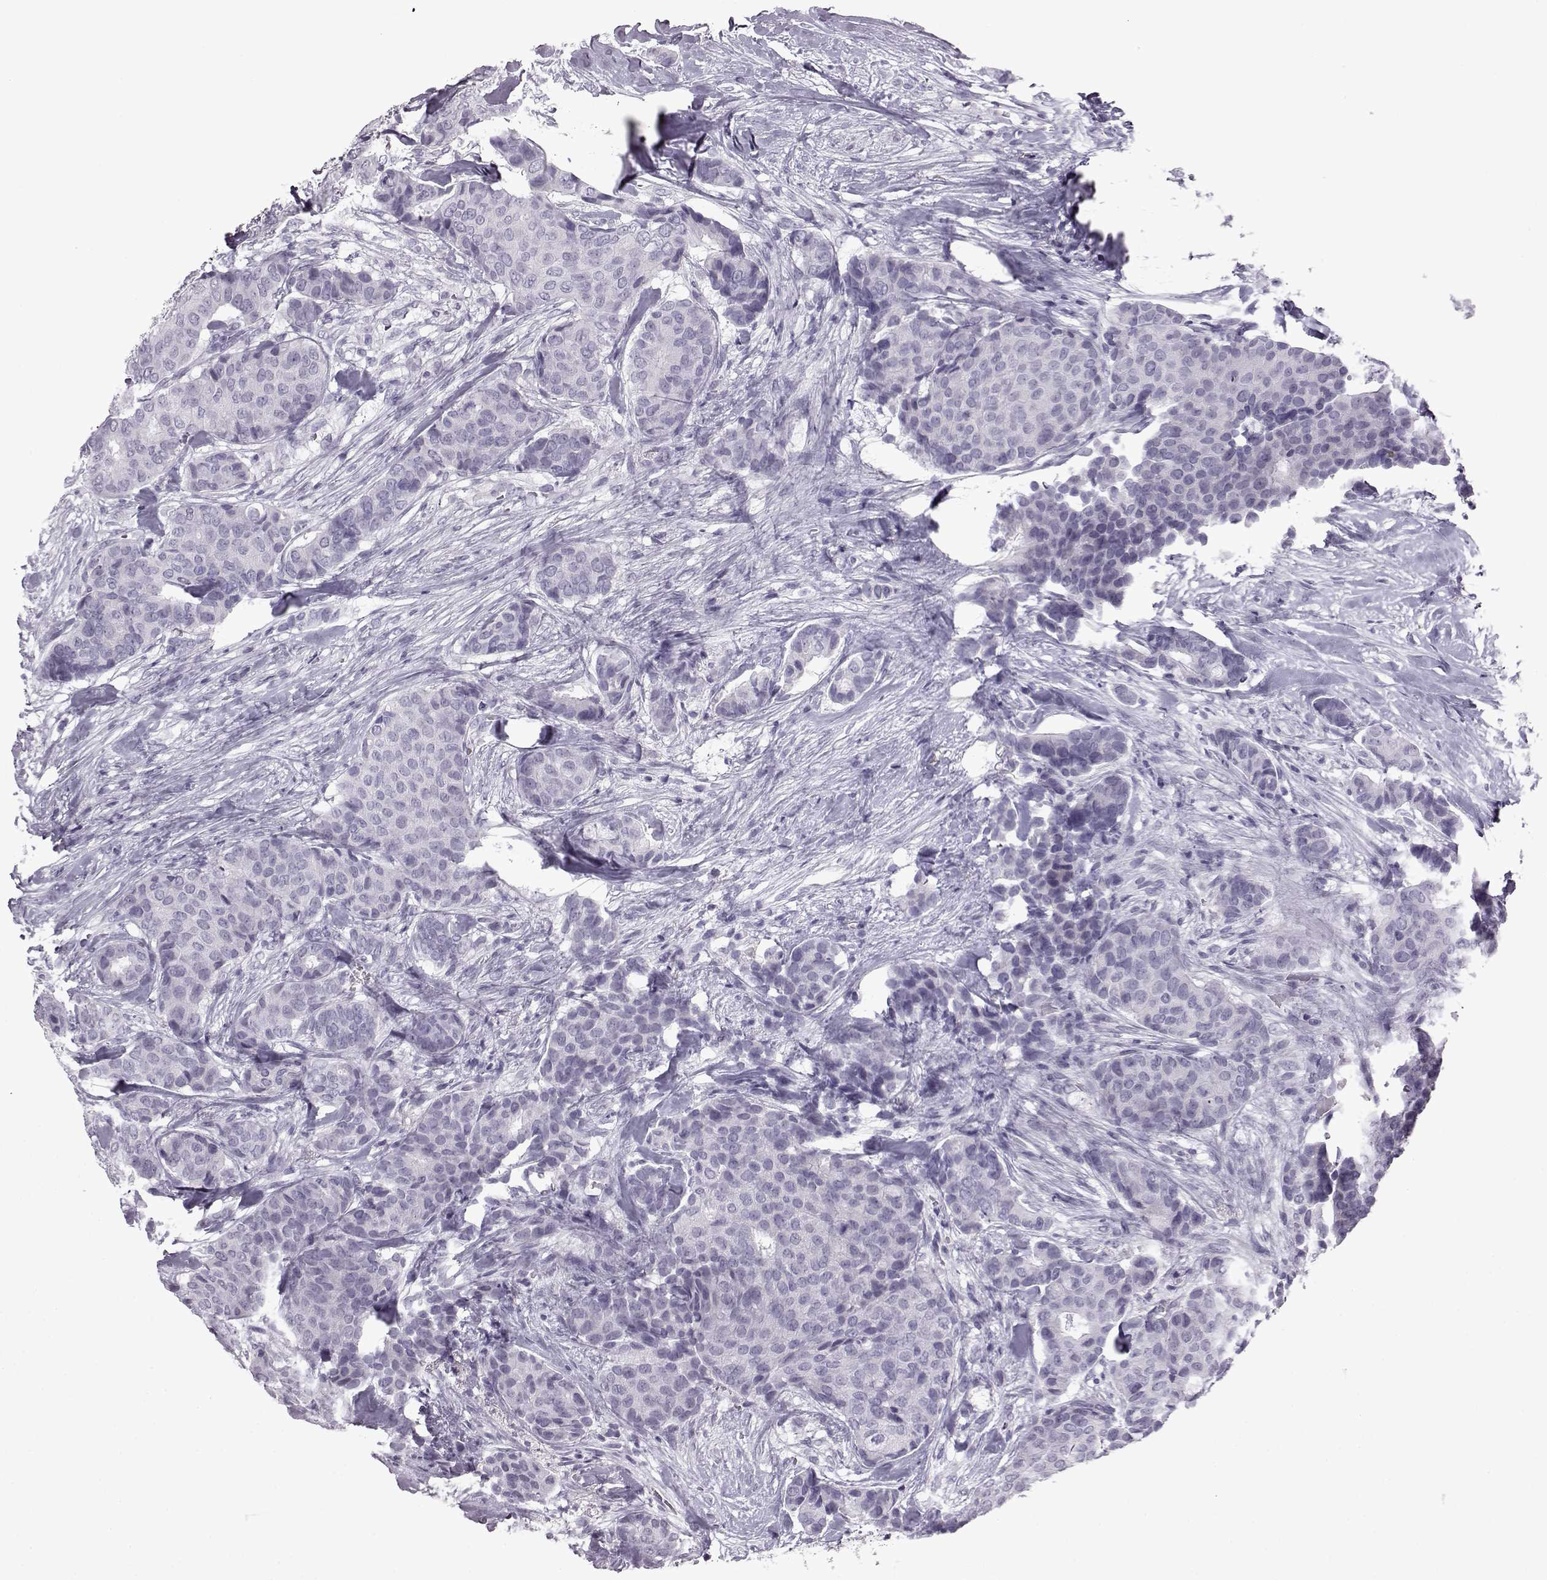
{"staining": {"intensity": "negative", "quantity": "none", "location": "none"}, "tissue": "breast cancer", "cell_type": "Tumor cells", "image_type": "cancer", "snomed": [{"axis": "morphology", "description": "Duct carcinoma"}, {"axis": "topography", "description": "Breast"}], "caption": "Breast cancer (infiltrating ductal carcinoma) was stained to show a protein in brown. There is no significant expression in tumor cells. The staining was performed using DAB (3,3'-diaminobenzidine) to visualize the protein expression in brown, while the nuclei were stained in blue with hematoxylin (Magnification: 20x).", "gene": "SLC28A2", "patient": {"sex": "female", "age": 75}}